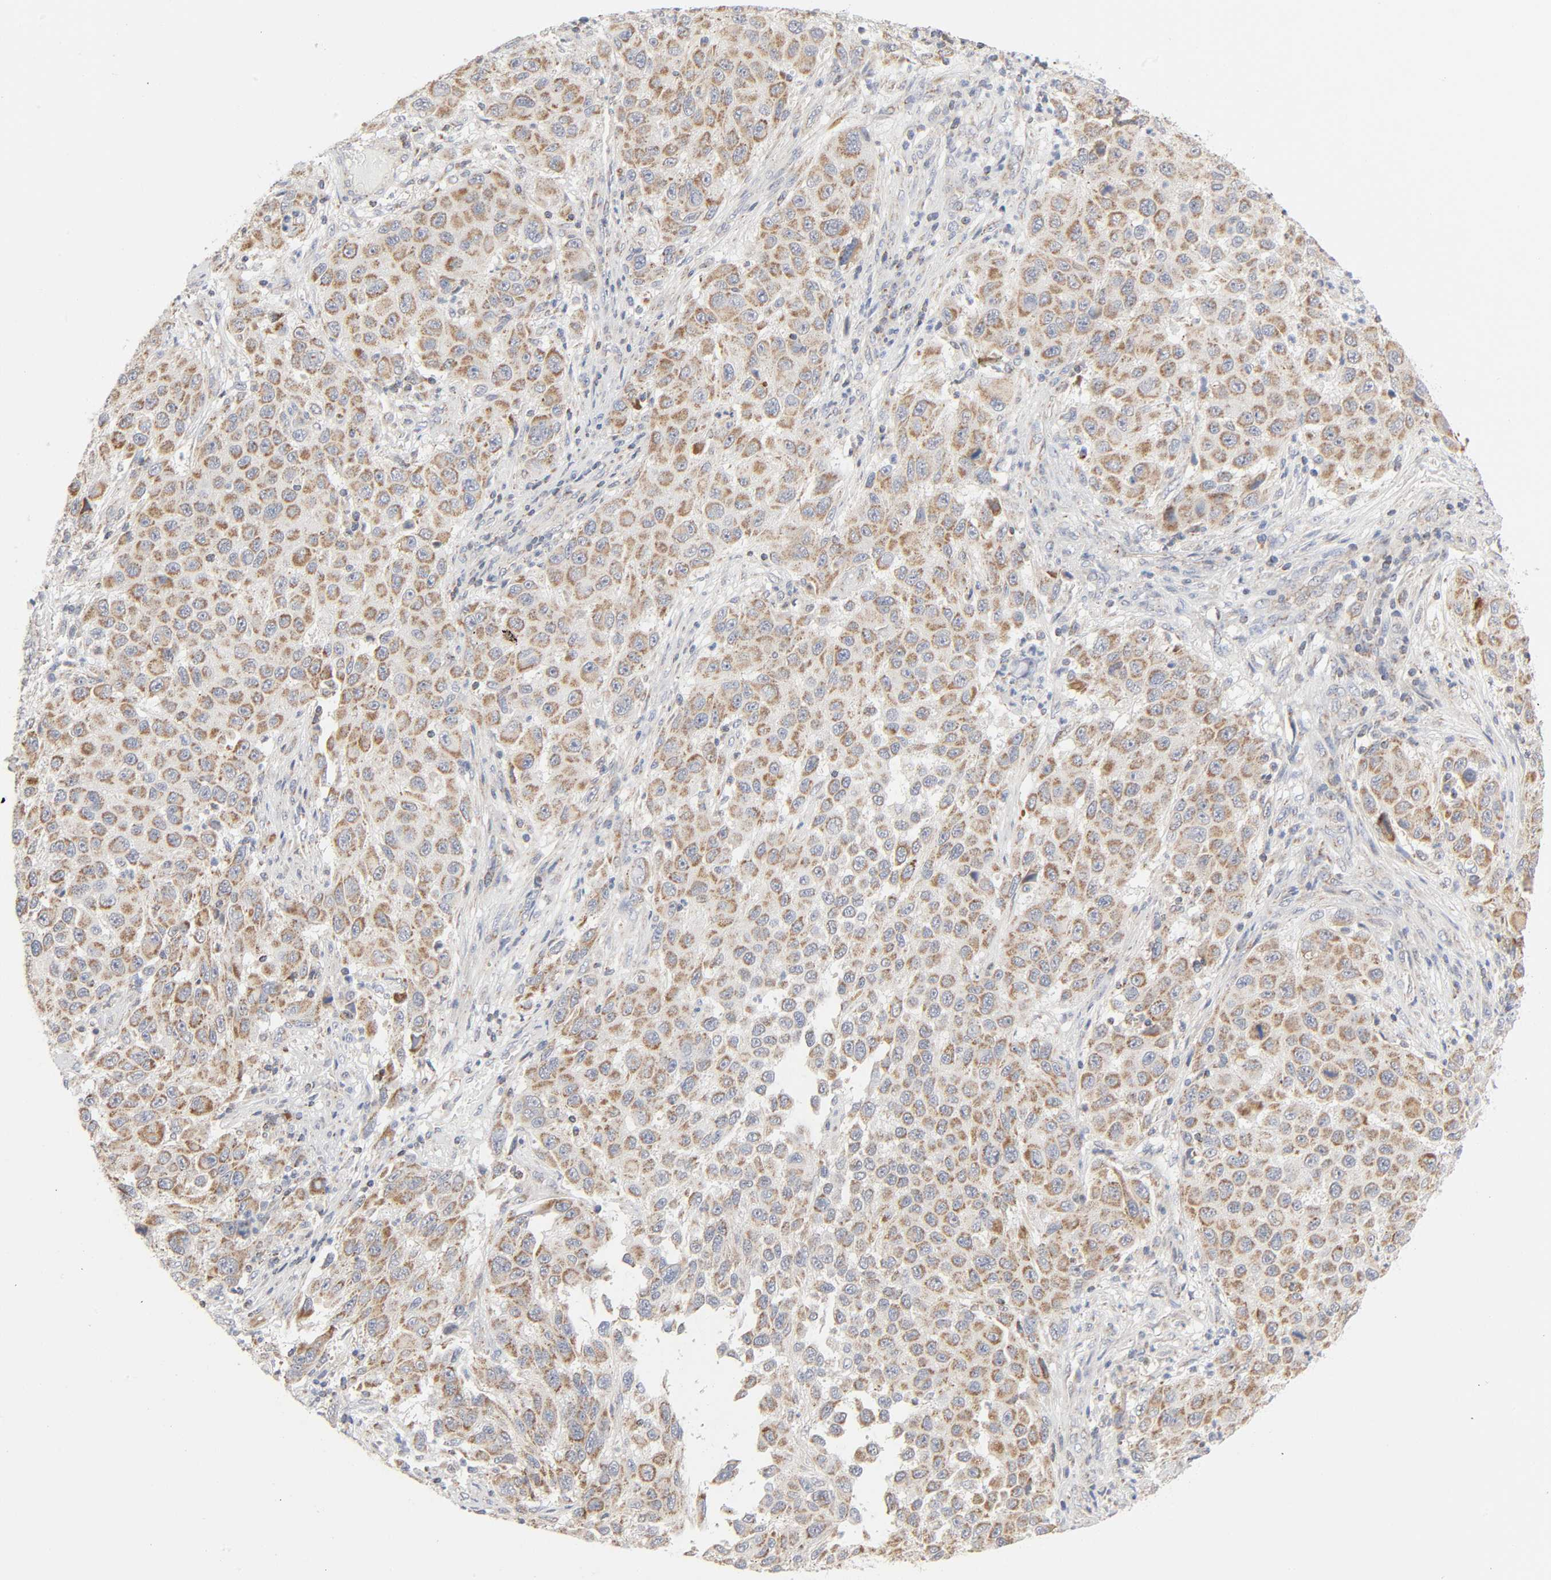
{"staining": {"intensity": "moderate", "quantity": ">75%", "location": "cytoplasmic/membranous"}, "tissue": "melanoma", "cell_type": "Tumor cells", "image_type": "cancer", "snomed": [{"axis": "morphology", "description": "Malignant melanoma, Metastatic site"}, {"axis": "topography", "description": "Lymph node"}], "caption": "Approximately >75% of tumor cells in melanoma reveal moderate cytoplasmic/membranous protein expression as visualized by brown immunohistochemical staining.", "gene": "SYT16", "patient": {"sex": "male", "age": 61}}